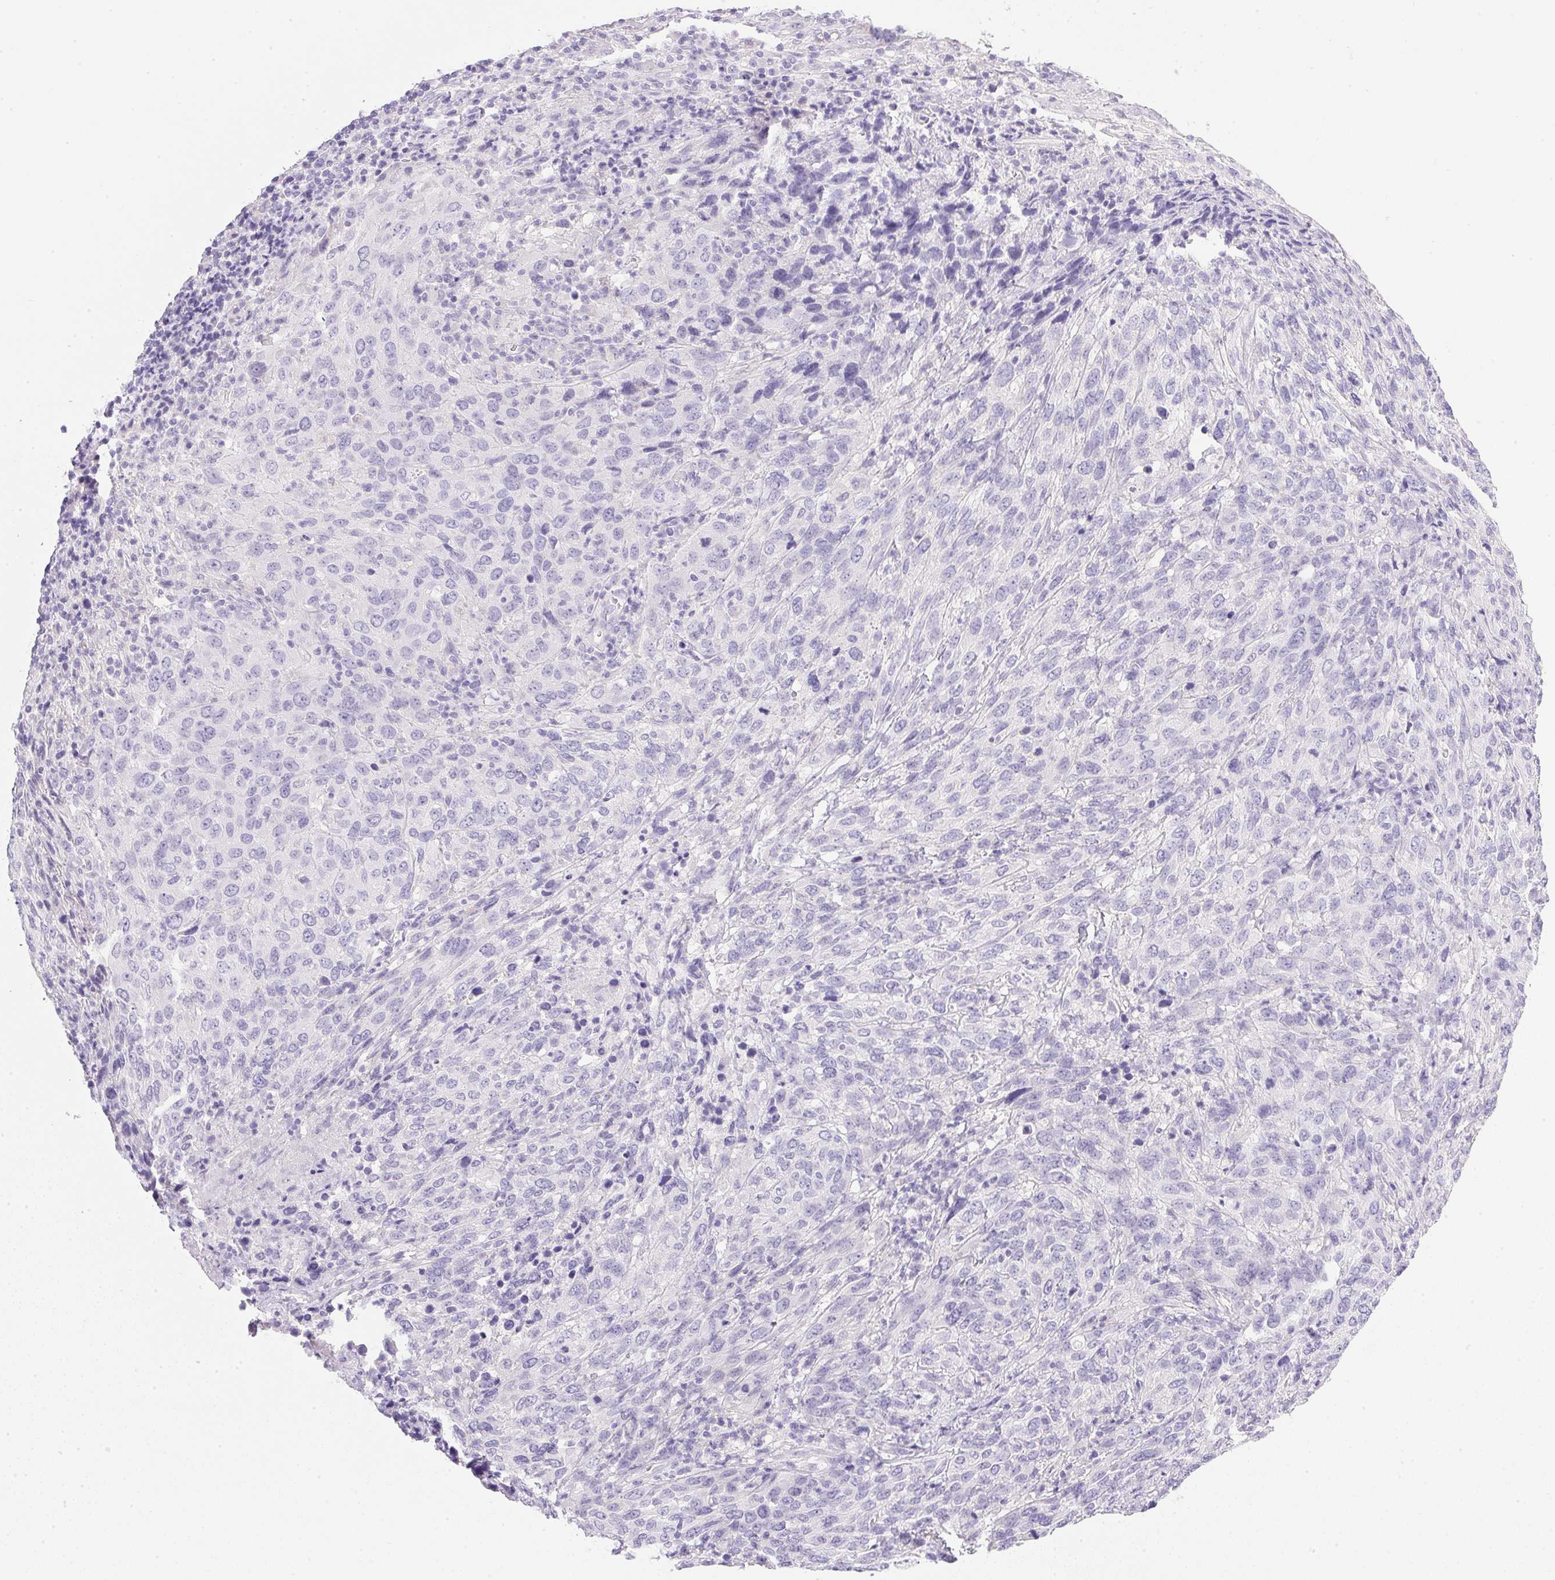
{"staining": {"intensity": "negative", "quantity": "none", "location": "none"}, "tissue": "cervical cancer", "cell_type": "Tumor cells", "image_type": "cancer", "snomed": [{"axis": "morphology", "description": "Squamous cell carcinoma, NOS"}, {"axis": "topography", "description": "Cervix"}], "caption": "The immunohistochemistry histopathology image has no significant positivity in tumor cells of cervical squamous cell carcinoma tissue.", "gene": "ATP6V0A4", "patient": {"sex": "female", "age": 51}}